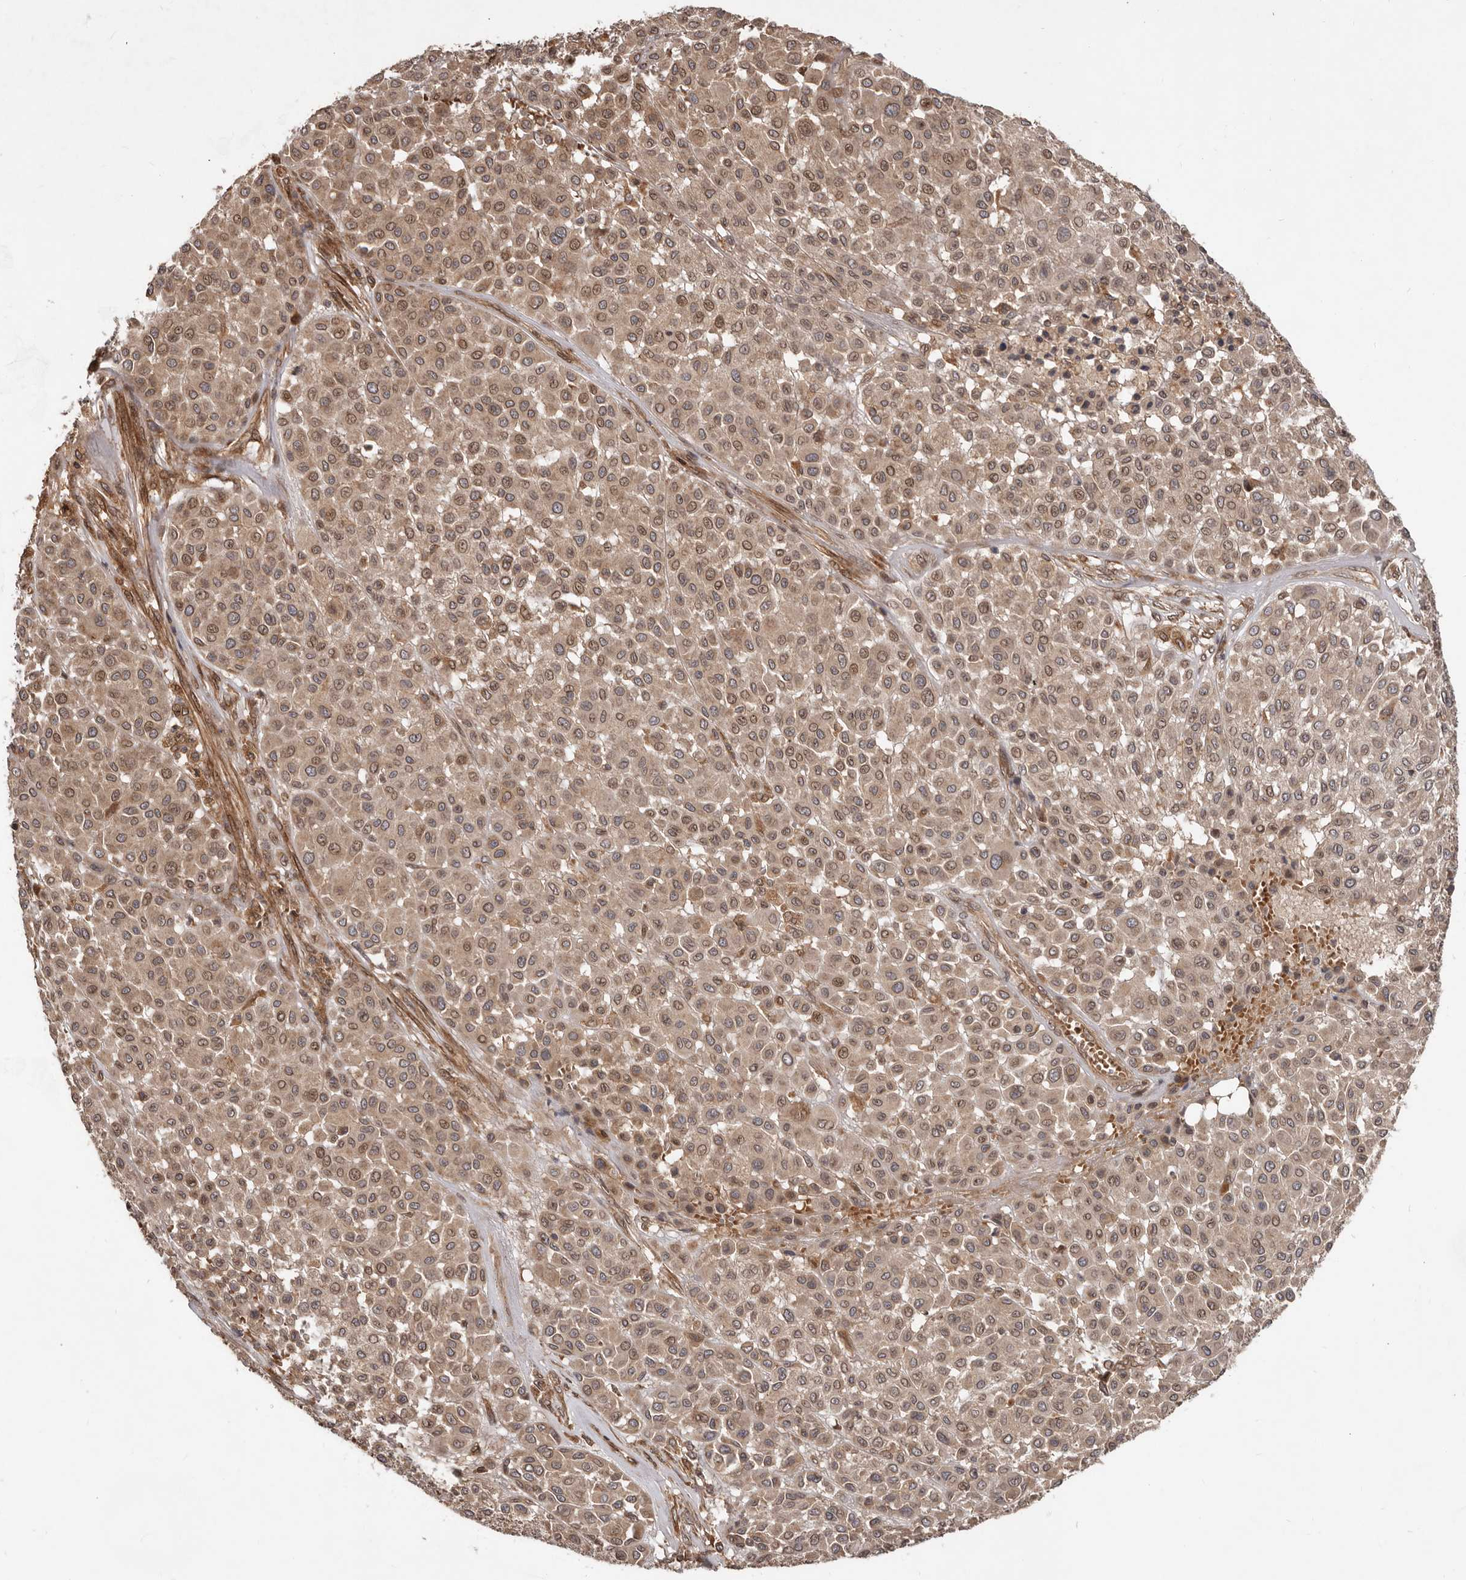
{"staining": {"intensity": "moderate", "quantity": ">75%", "location": "cytoplasmic/membranous,nuclear"}, "tissue": "melanoma", "cell_type": "Tumor cells", "image_type": "cancer", "snomed": [{"axis": "morphology", "description": "Malignant melanoma, Metastatic site"}, {"axis": "topography", "description": "Soft tissue"}], "caption": "Protein expression analysis of melanoma shows moderate cytoplasmic/membranous and nuclear positivity in approximately >75% of tumor cells.", "gene": "STK36", "patient": {"sex": "male", "age": 41}}